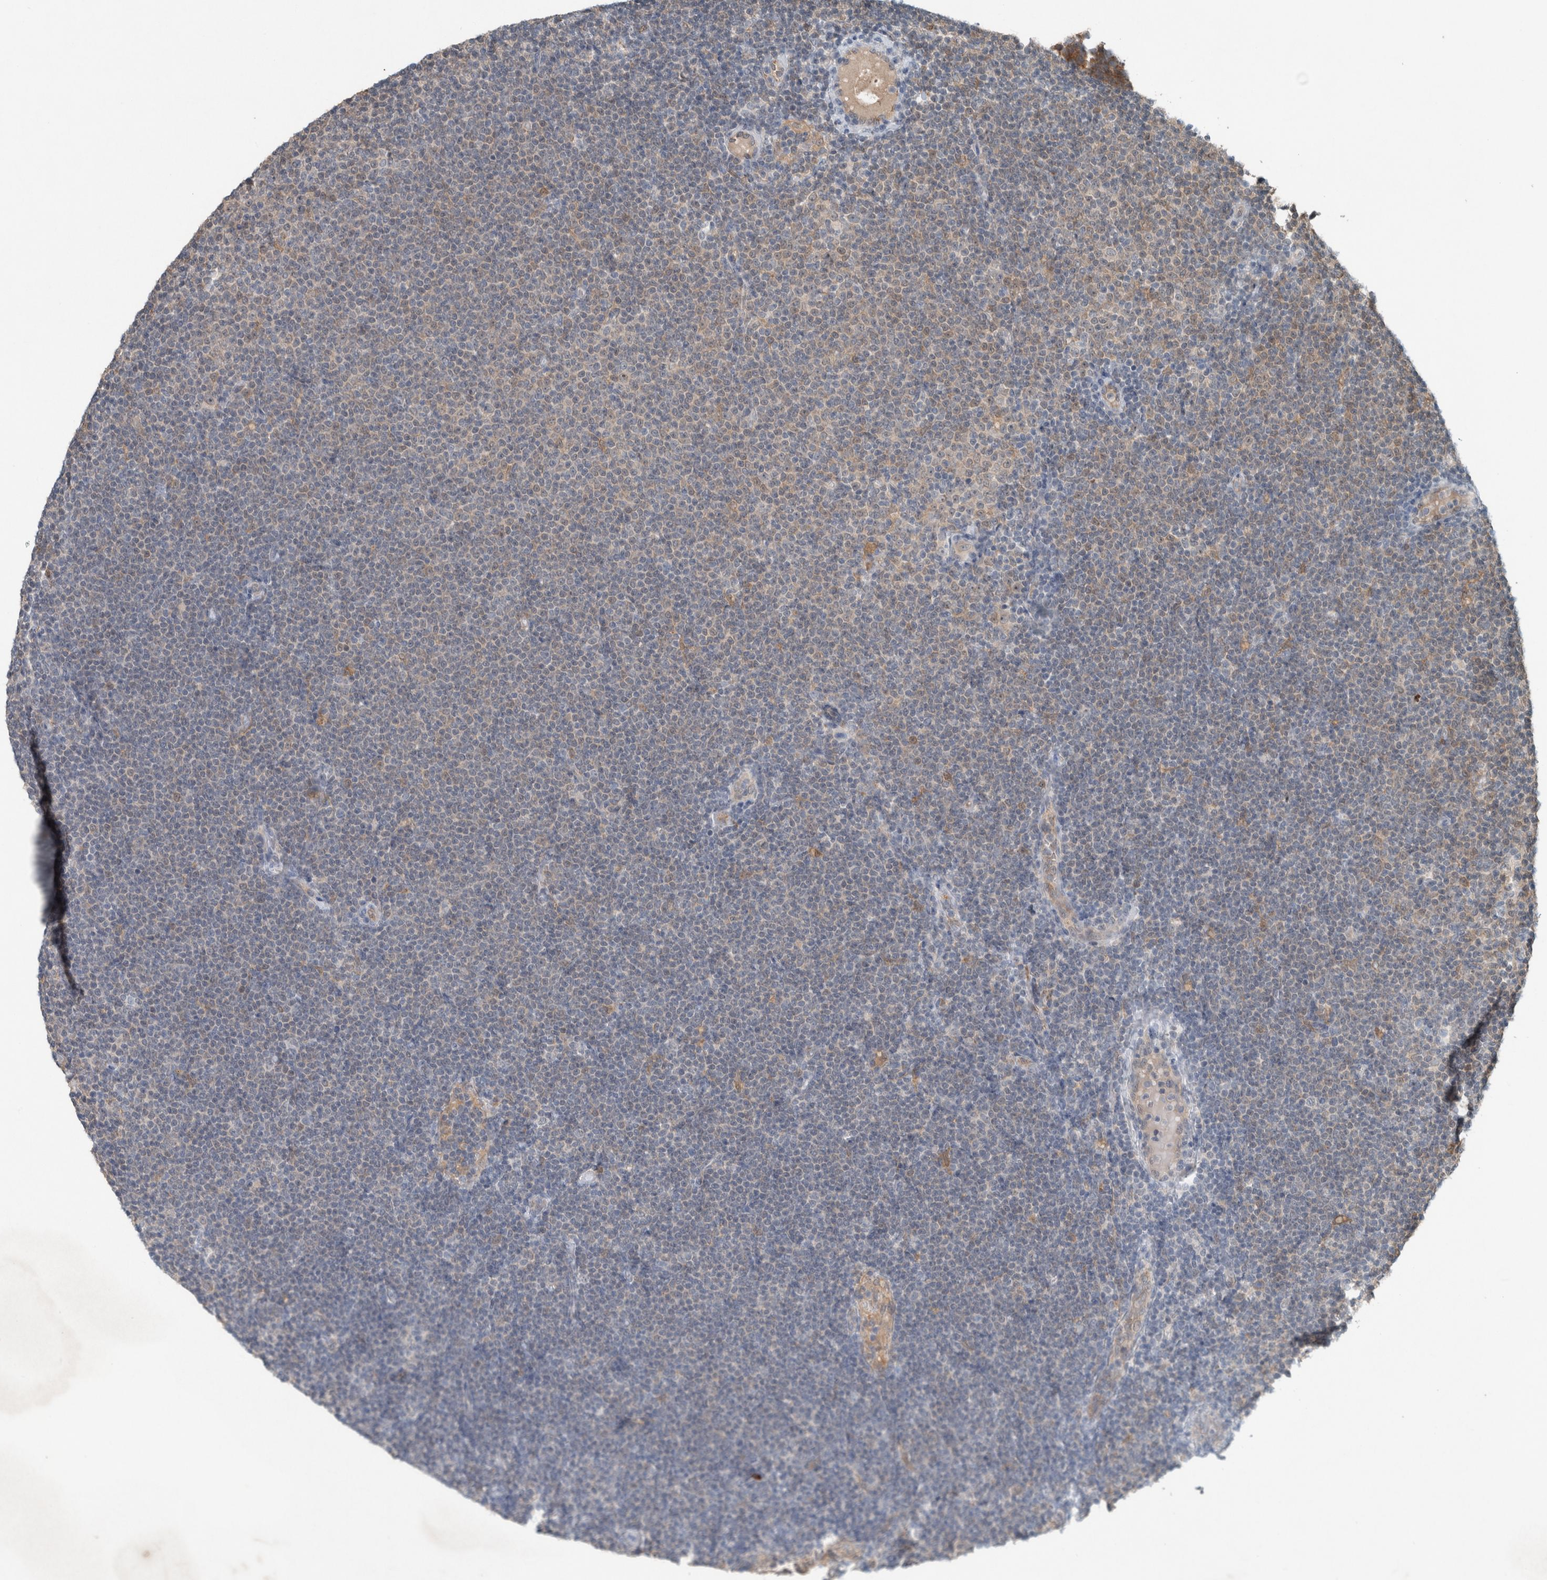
{"staining": {"intensity": "negative", "quantity": "none", "location": "none"}, "tissue": "lymphoma", "cell_type": "Tumor cells", "image_type": "cancer", "snomed": [{"axis": "morphology", "description": "Malignant lymphoma, non-Hodgkin's type, Low grade"}, {"axis": "topography", "description": "Lymph node"}], "caption": "Photomicrograph shows no significant protein staining in tumor cells of low-grade malignant lymphoma, non-Hodgkin's type.", "gene": "RALGDS", "patient": {"sex": "female", "age": 53}}